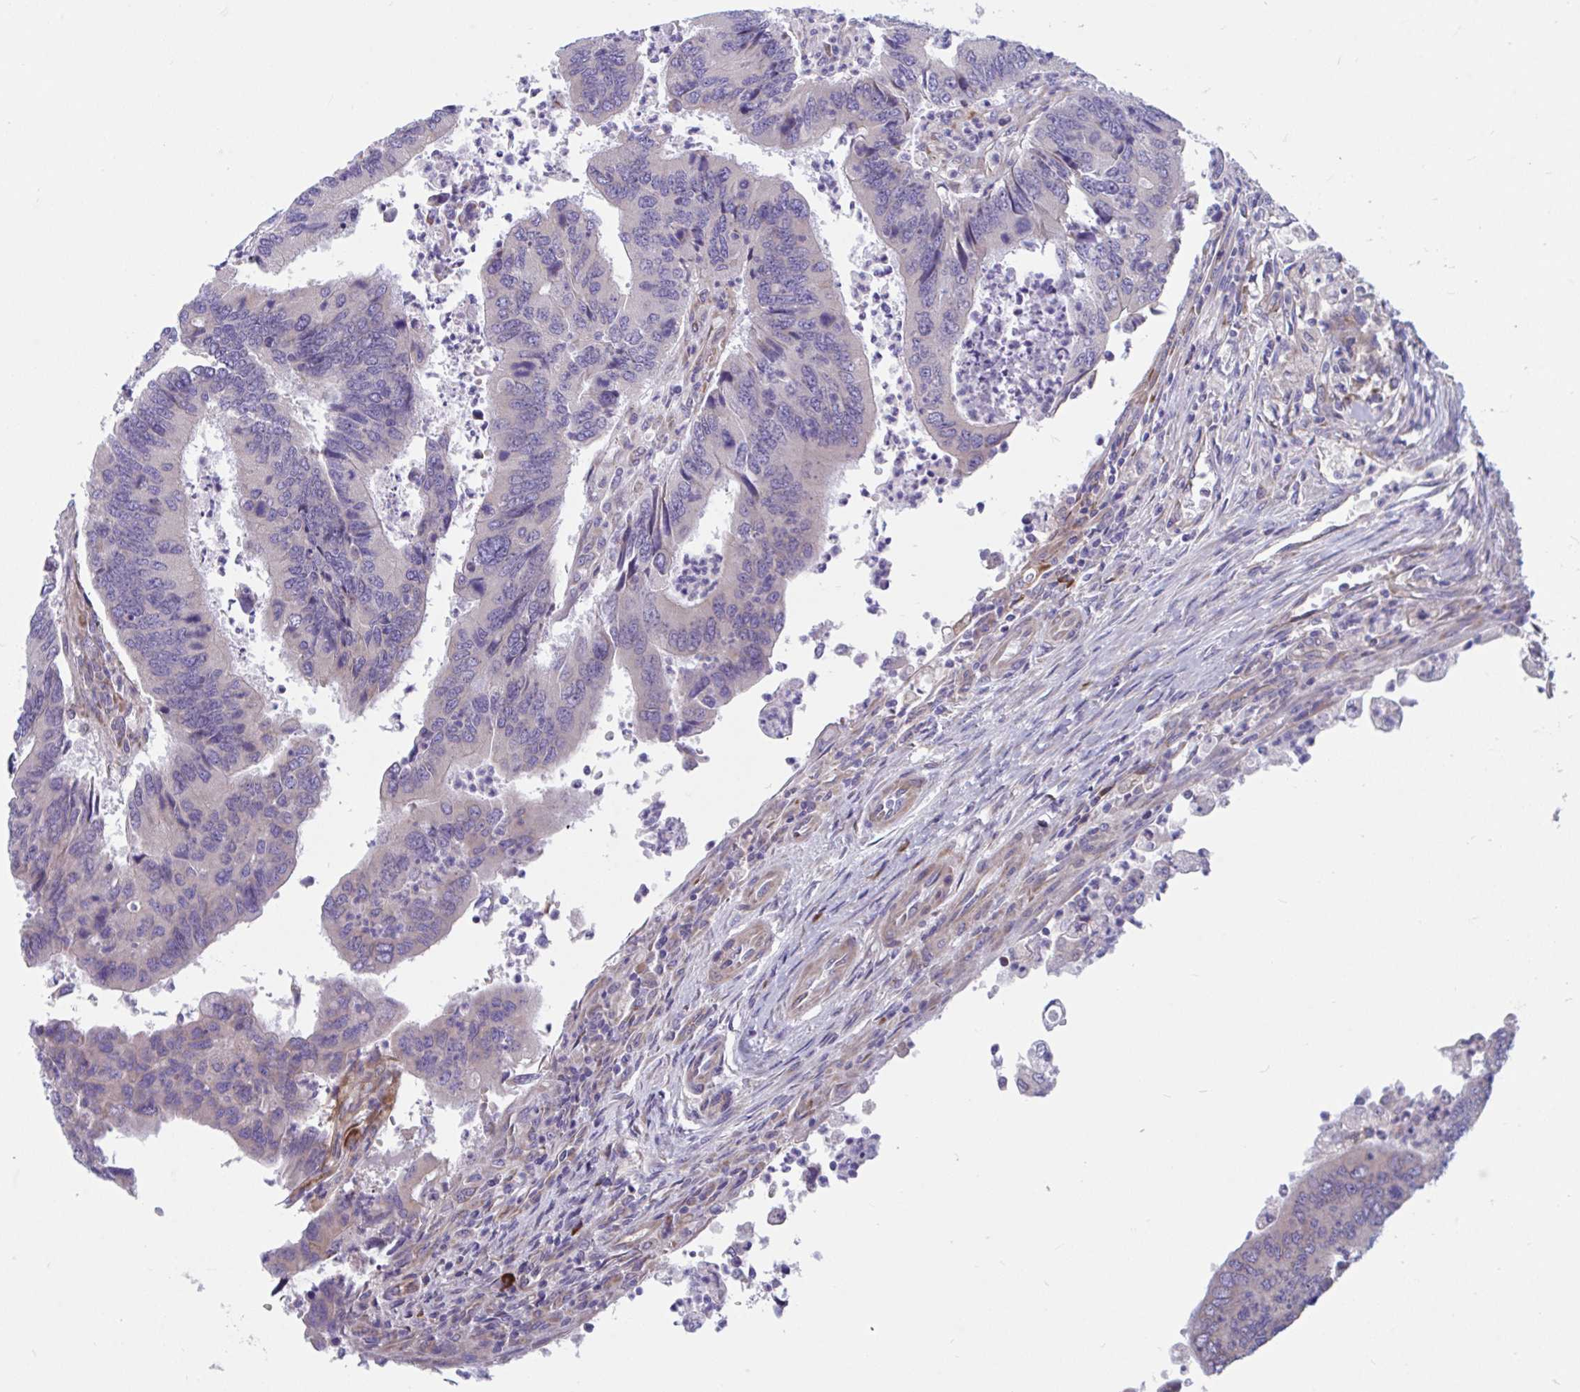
{"staining": {"intensity": "negative", "quantity": "none", "location": "none"}, "tissue": "colorectal cancer", "cell_type": "Tumor cells", "image_type": "cancer", "snomed": [{"axis": "morphology", "description": "Adenocarcinoma, NOS"}, {"axis": "topography", "description": "Colon"}], "caption": "This is an immunohistochemistry histopathology image of human adenocarcinoma (colorectal). There is no expression in tumor cells.", "gene": "WBP1", "patient": {"sex": "female", "age": 67}}